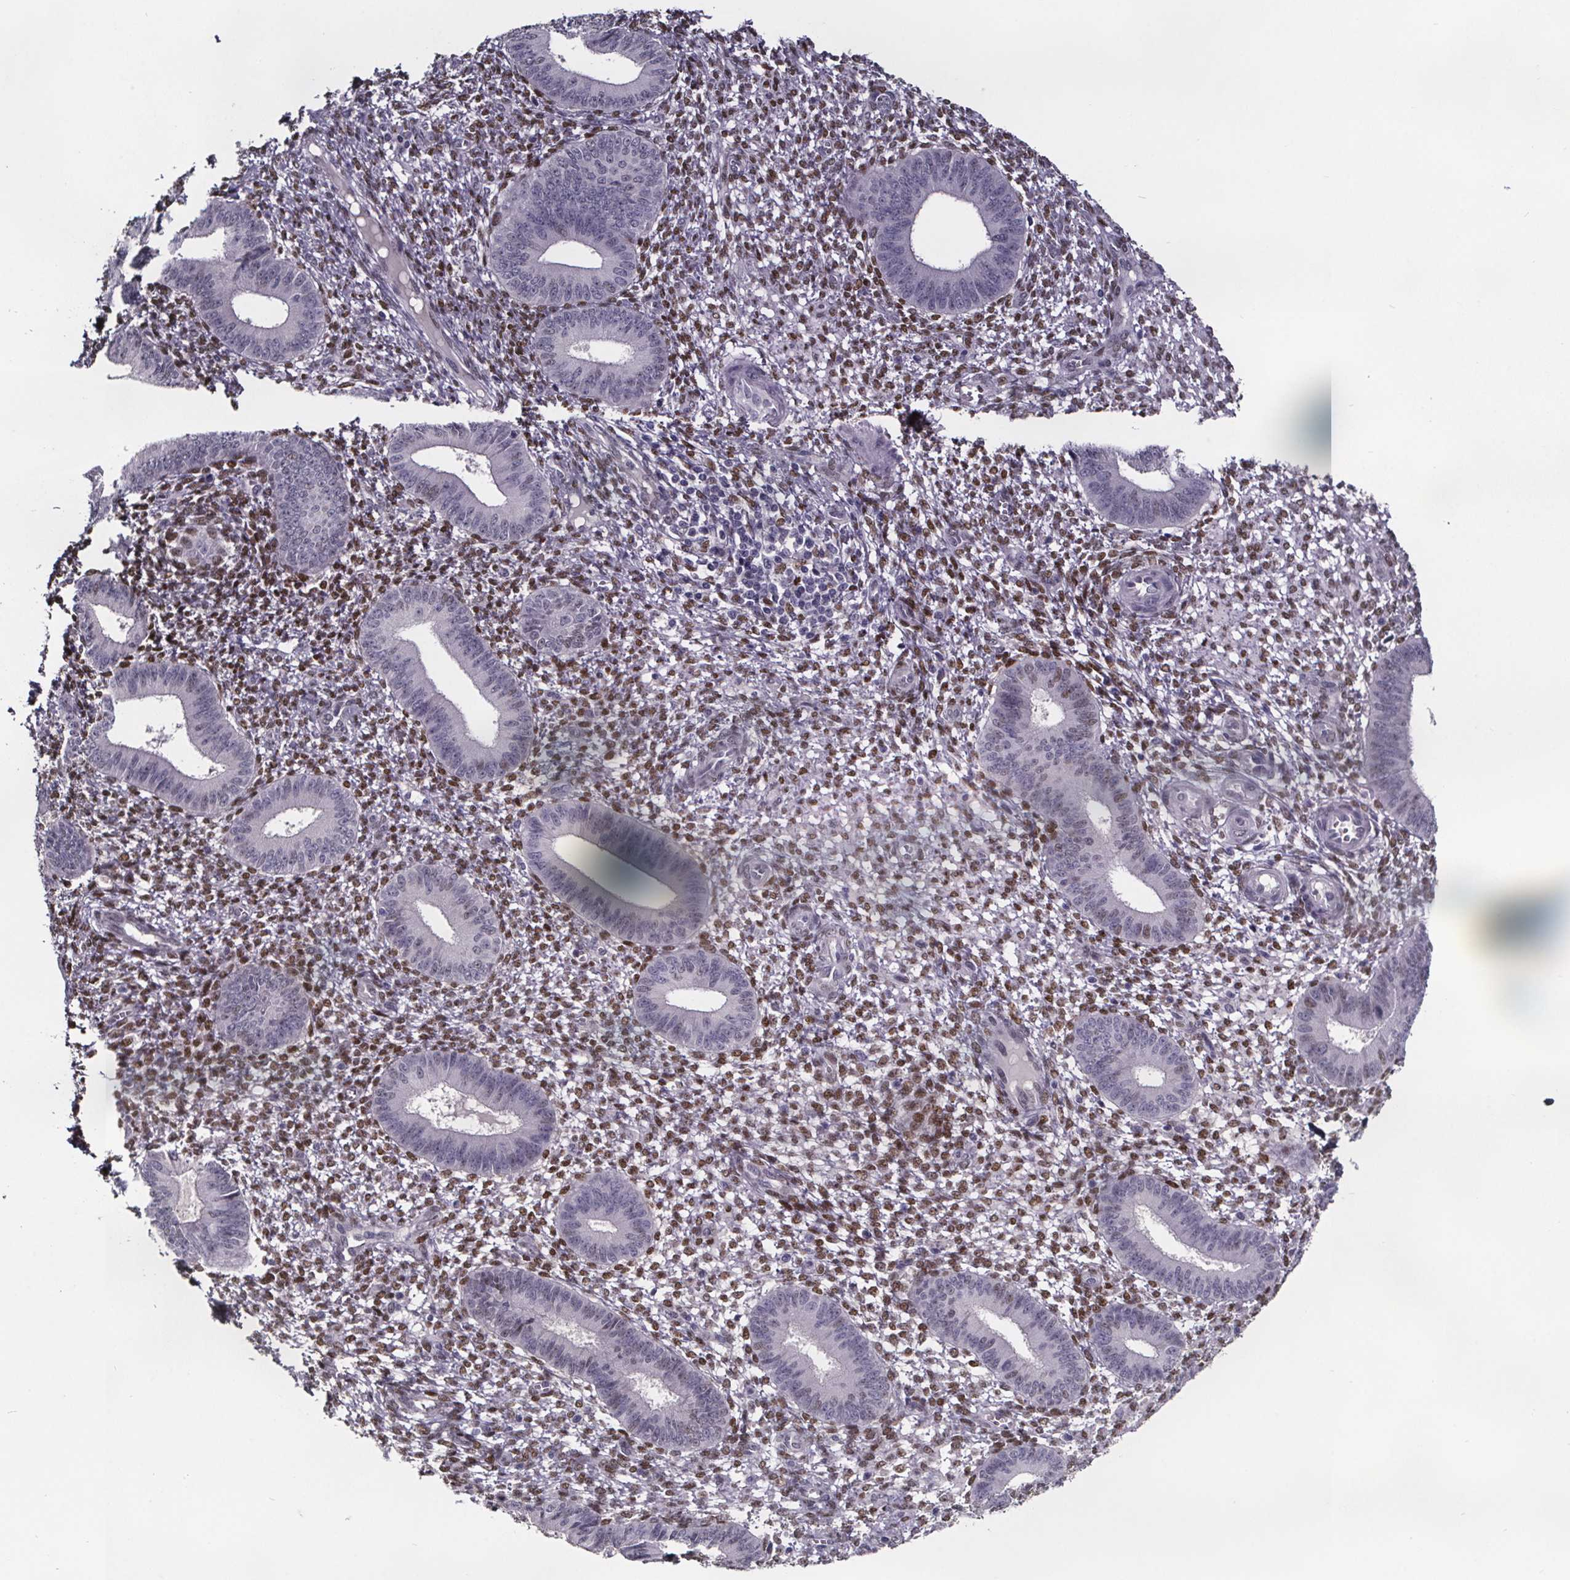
{"staining": {"intensity": "moderate", "quantity": "25%-75%", "location": "nuclear"}, "tissue": "endometrium", "cell_type": "Cells in endometrial stroma", "image_type": "normal", "snomed": [{"axis": "morphology", "description": "Normal tissue, NOS"}, {"axis": "topography", "description": "Endometrium"}], "caption": "Normal endometrium was stained to show a protein in brown. There is medium levels of moderate nuclear staining in approximately 25%-75% of cells in endometrial stroma.", "gene": "AR", "patient": {"sex": "female", "age": 42}}